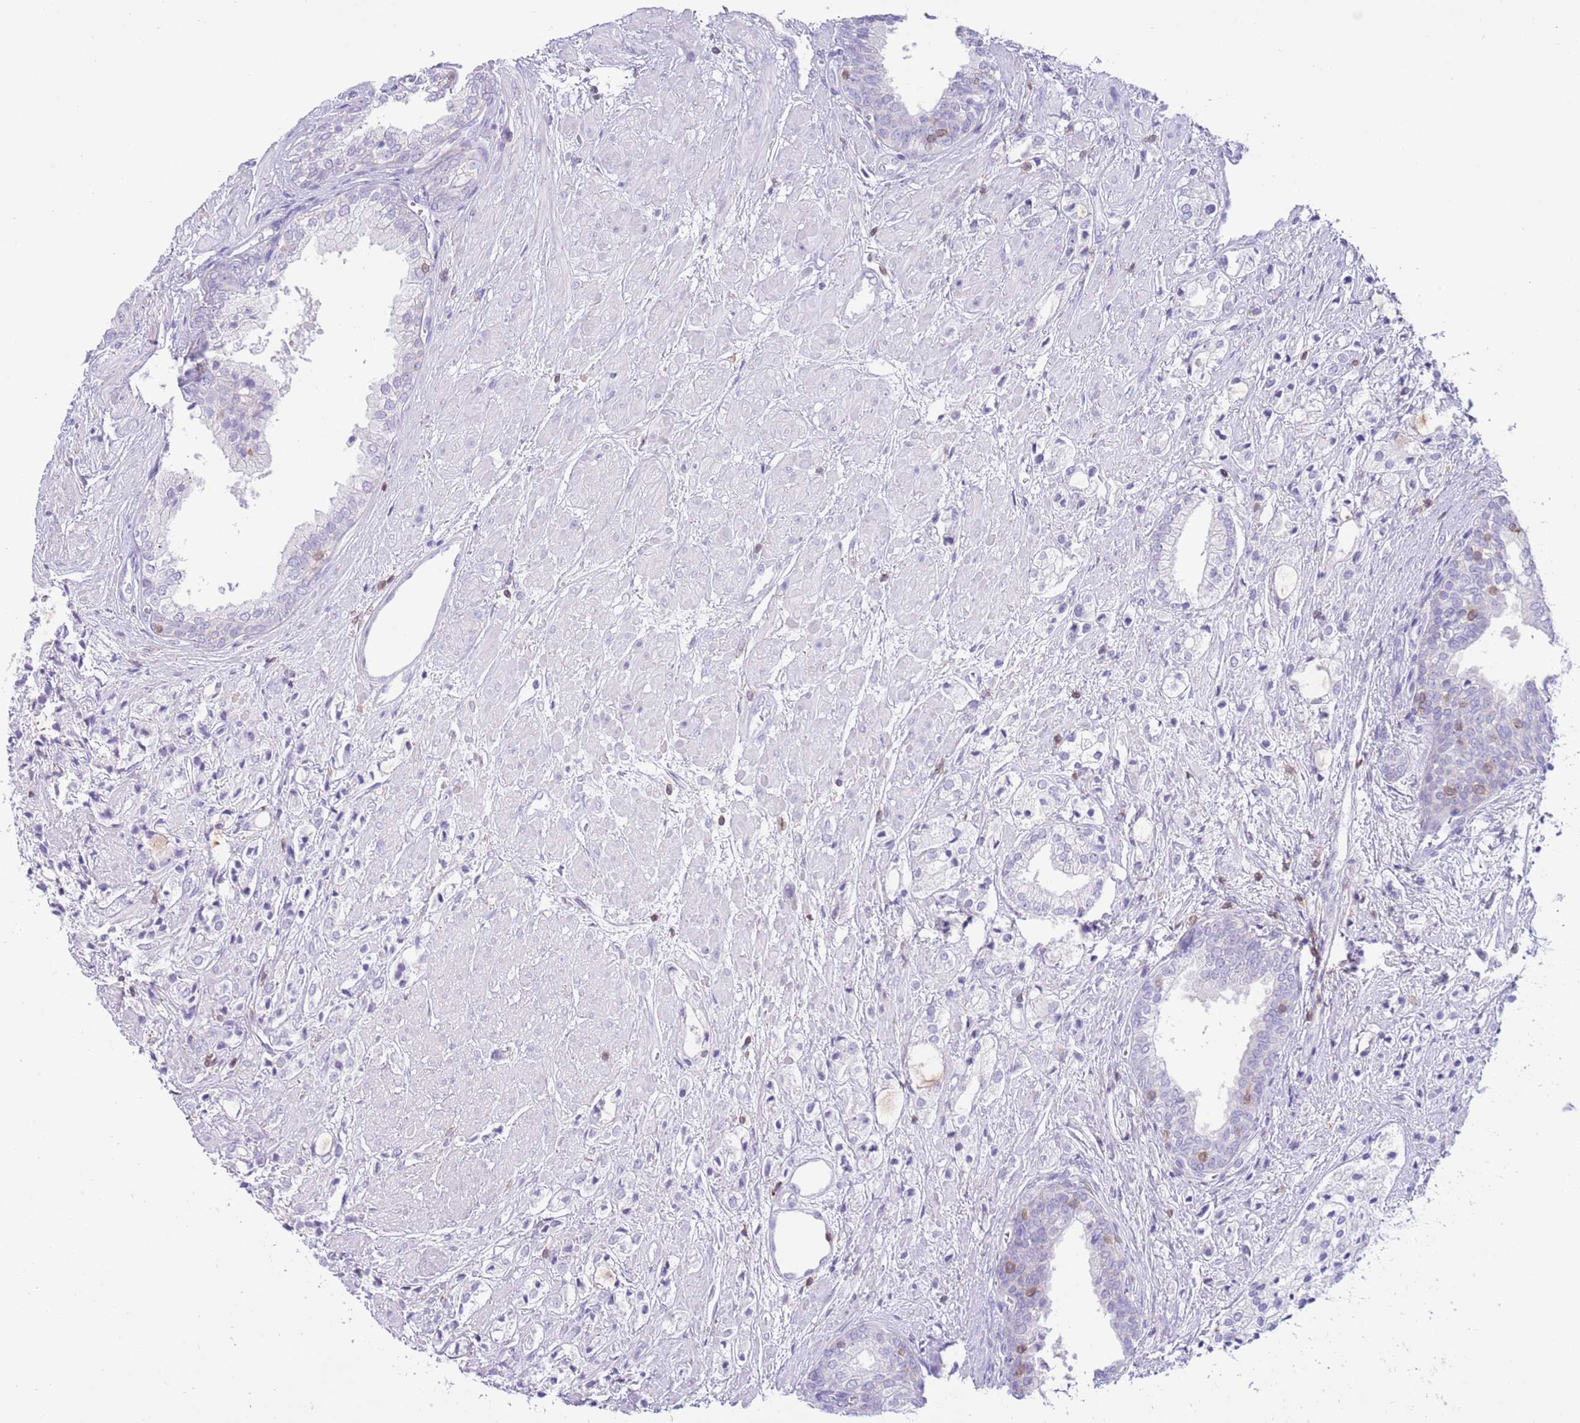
{"staining": {"intensity": "negative", "quantity": "none", "location": "none"}, "tissue": "prostate cancer", "cell_type": "Tumor cells", "image_type": "cancer", "snomed": [{"axis": "morphology", "description": "Adenocarcinoma, High grade"}, {"axis": "topography", "description": "Prostate"}], "caption": "Prostate cancer (high-grade adenocarcinoma) stained for a protein using IHC demonstrates no staining tumor cells.", "gene": "OR4Q3", "patient": {"sex": "male", "age": 50}}